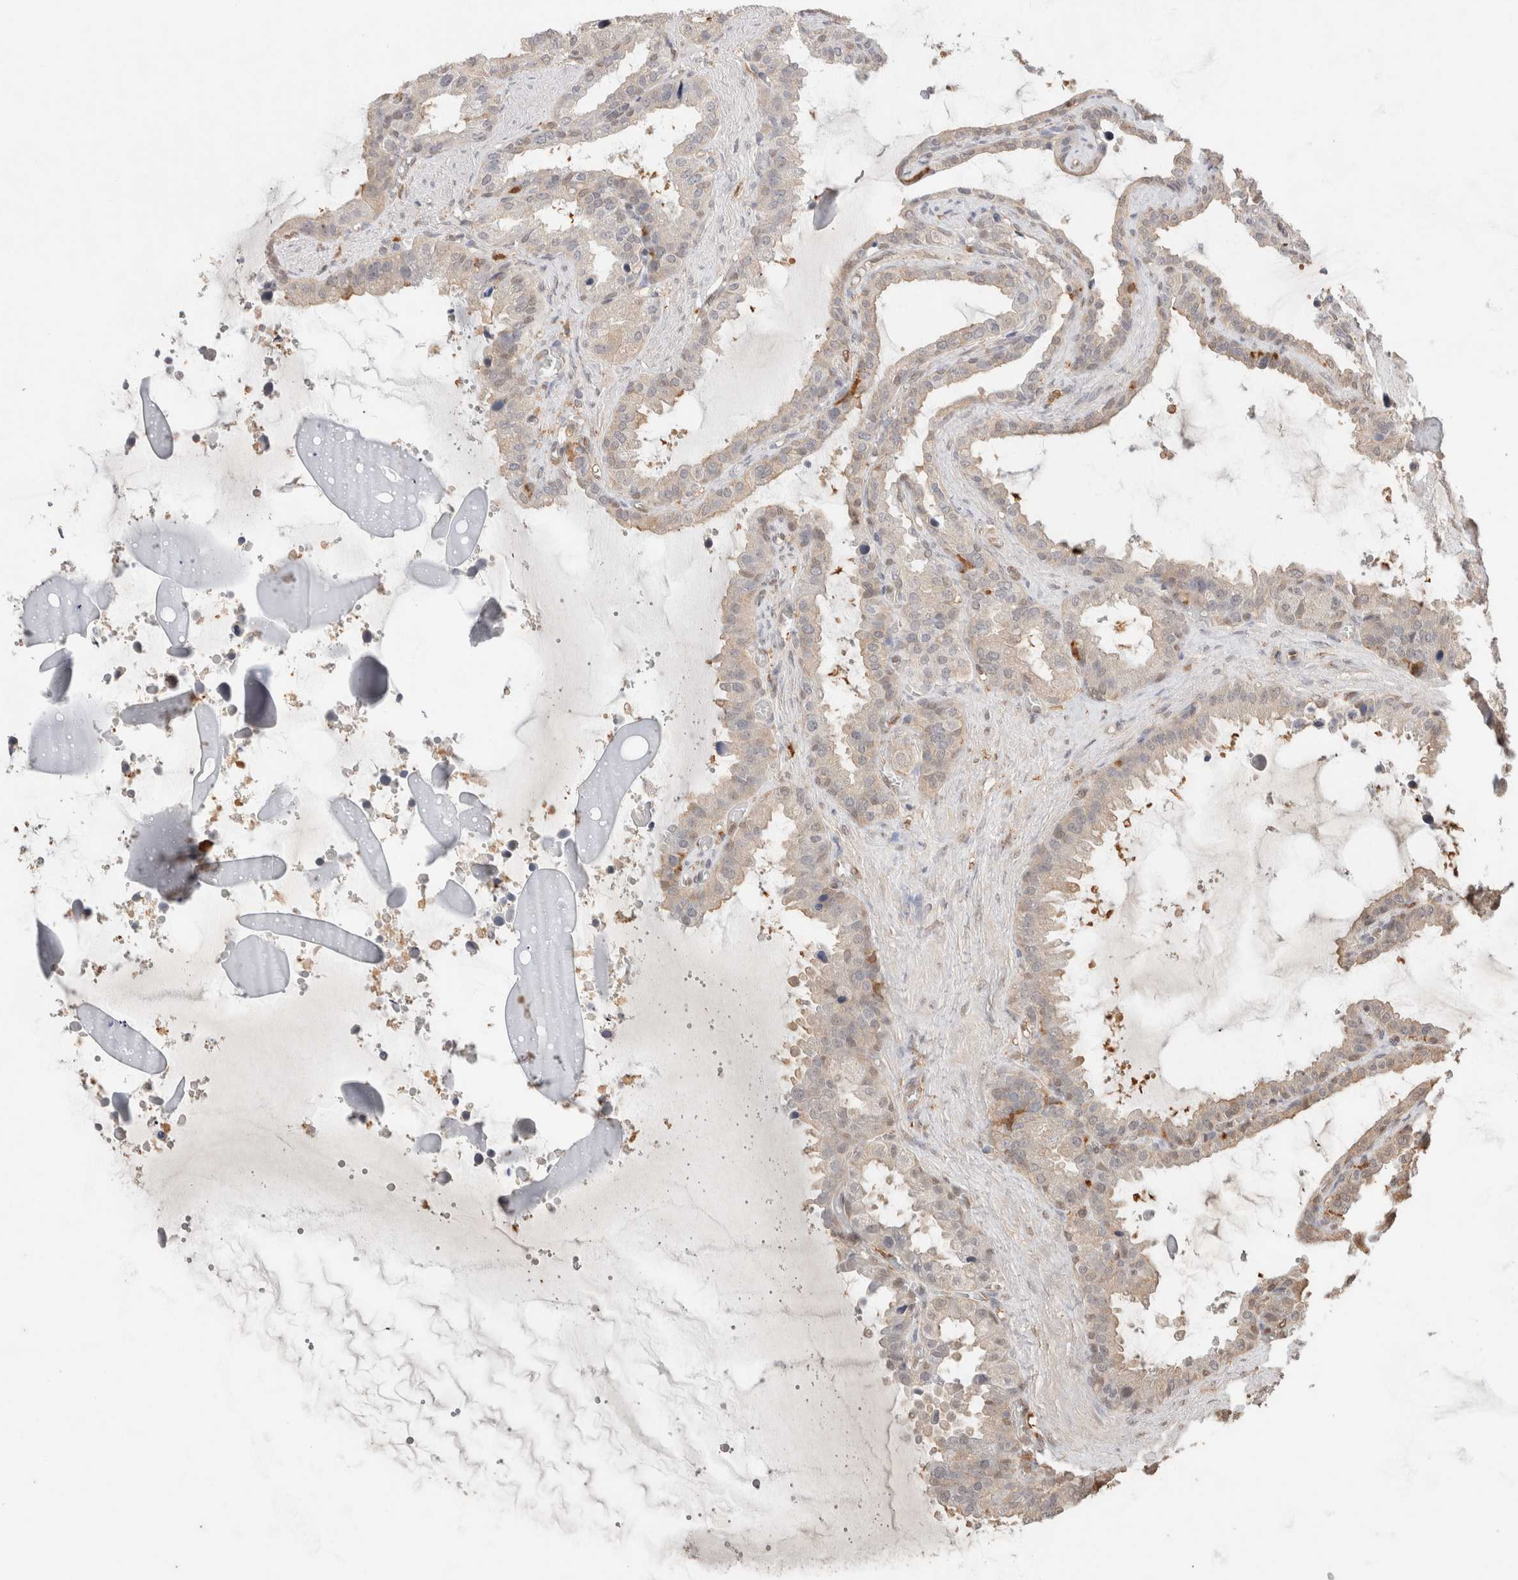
{"staining": {"intensity": "negative", "quantity": "none", "location": "none"}, "tissue": "seminal vesicle", "cell_type": "Glandular cells", "image_type": "normal", "snomed": [{"axis": "morphology", "description": "Normal tissue, NOS"}, {"axis": "topography", "description": "Seminal veicle"}], "caption": "This image is of unremarkable seminal vesicle stained with immunohistochemistry (IHC) to label a protein in brown with the nuclei are counter-stained blue. There is no expression in glandular cells.", "gene": "YWHAH", "patient": {"sex": "male", "age": 46}}